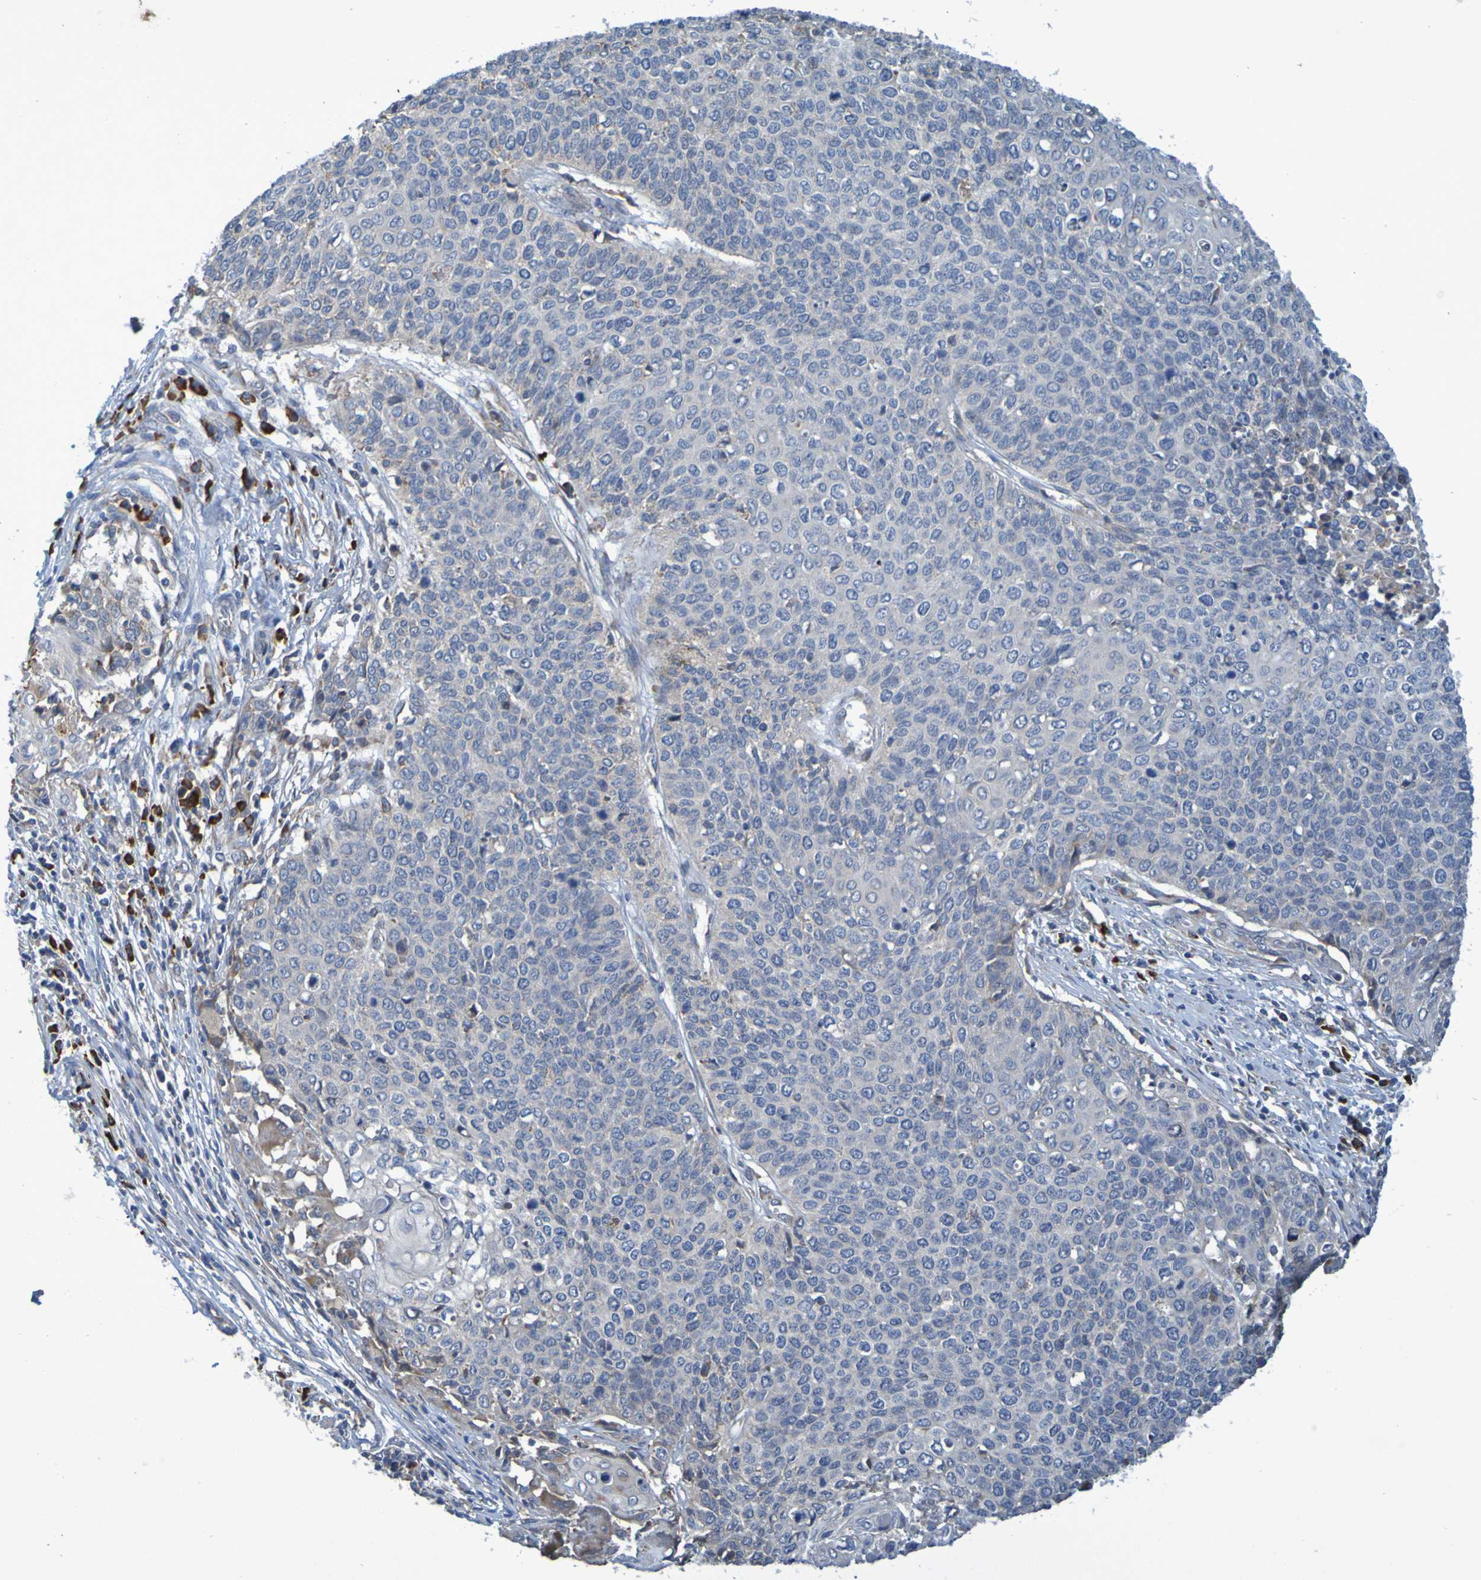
{"staining": {"intensity": "weak", "quantity": "<25%", "location": "cytoplasmic/membranous"}, "tissue": "cervical cancer", "cell_type": "Tumor cells", "image_type": "cancer", "snomed": [{"axis": "morphology", "description": "Squamous cell carcinoma, NOS"}, {"axis": "topography", "description": "Cervix"}], "caption": "Immunohistochemical staining of human cervical cancer shows no significant staining in tumor cells.", "gene": "CLDN18", "patient": {"sex": "female", "age": 39}}